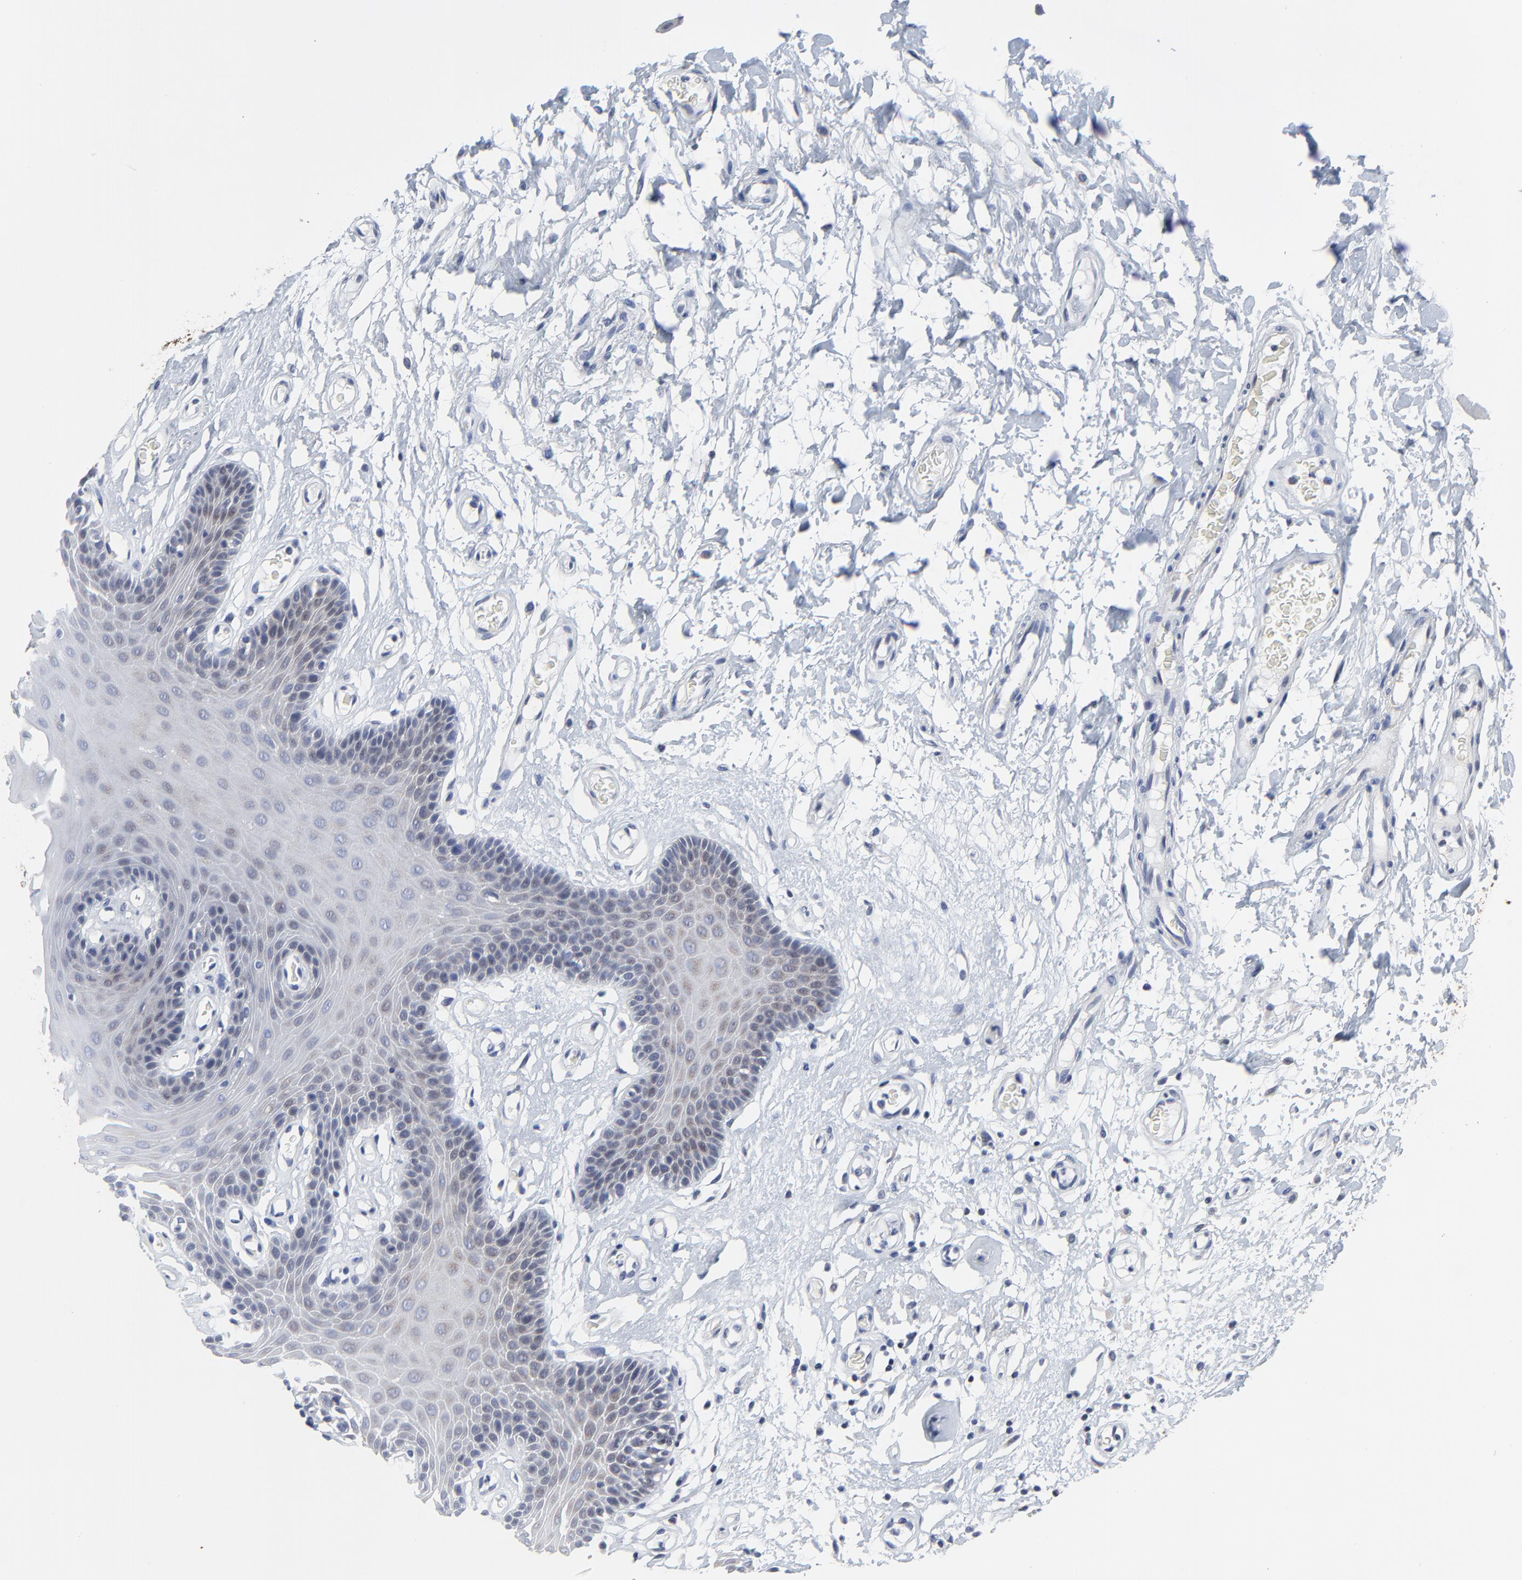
{"staining": {"intensity": "negative", "quantity": "none", "location": "none"}, "tissue": "oral mucosa", "cell_type": "Squamous epithelial cells", "image_type": "normal", "snomed": [{"axis": "morphology", "description": "Normal tissue, NOS"}, {"axis": "morphology", "description": "Squamous cell carcinoma, NOS"}, {"axis": "topography", "description": "Skeletal muscle"}, {"axis": "topography", "description": "Oral tissue"}, {"axis": "topography", "description": "Head-Neck"}], "caption": "Immunohistochemistry (IHC) image of unremarkable oral mucosa: human oral mucosa stained with DAB shows no significant protein positivity in squamous epithelial cells.", "gene": "LNX1", "patient": {"sex": "male", "age": 71}}